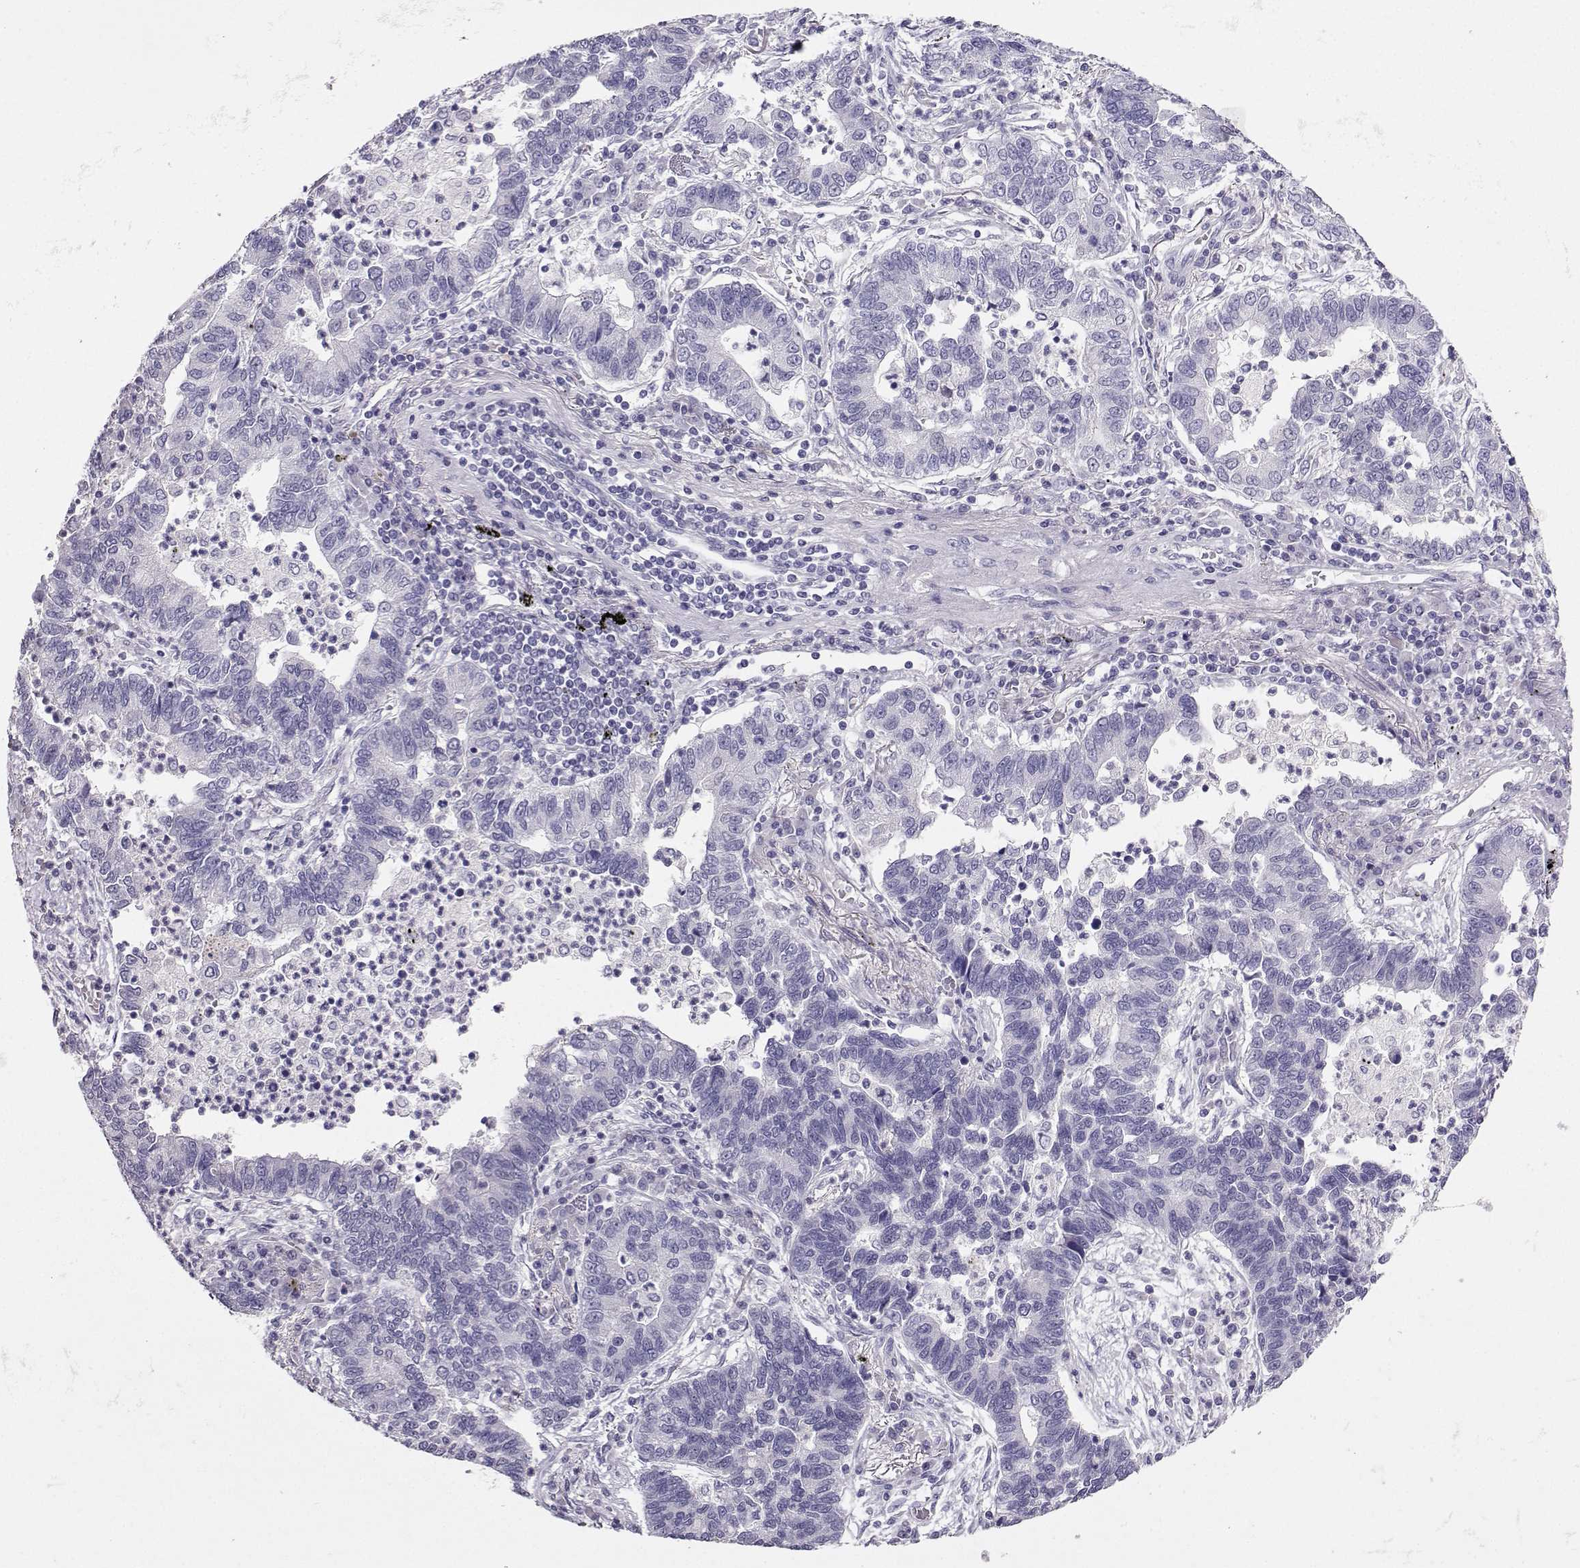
{"staining": {"intensity": "negative", "quantity": "none", "location": "none"}, "tissue": "lung cancer", "cell_type": "Tumor cells", "image_type": "cancer", "snomed": [{"axis": "morphology", "description": "Adenocarcinoma, NOS"}, {"axis": "topography", "description": "Lung"}], "caption": "Immunohistochemistry (IHC) photomicrograph of lung cancer (adenocarcinoma) stained for a protein (brown), which displays no expression in tumor cells.", "gene": "CARTPT", "patient": {"sex": "female", "age": 57}}